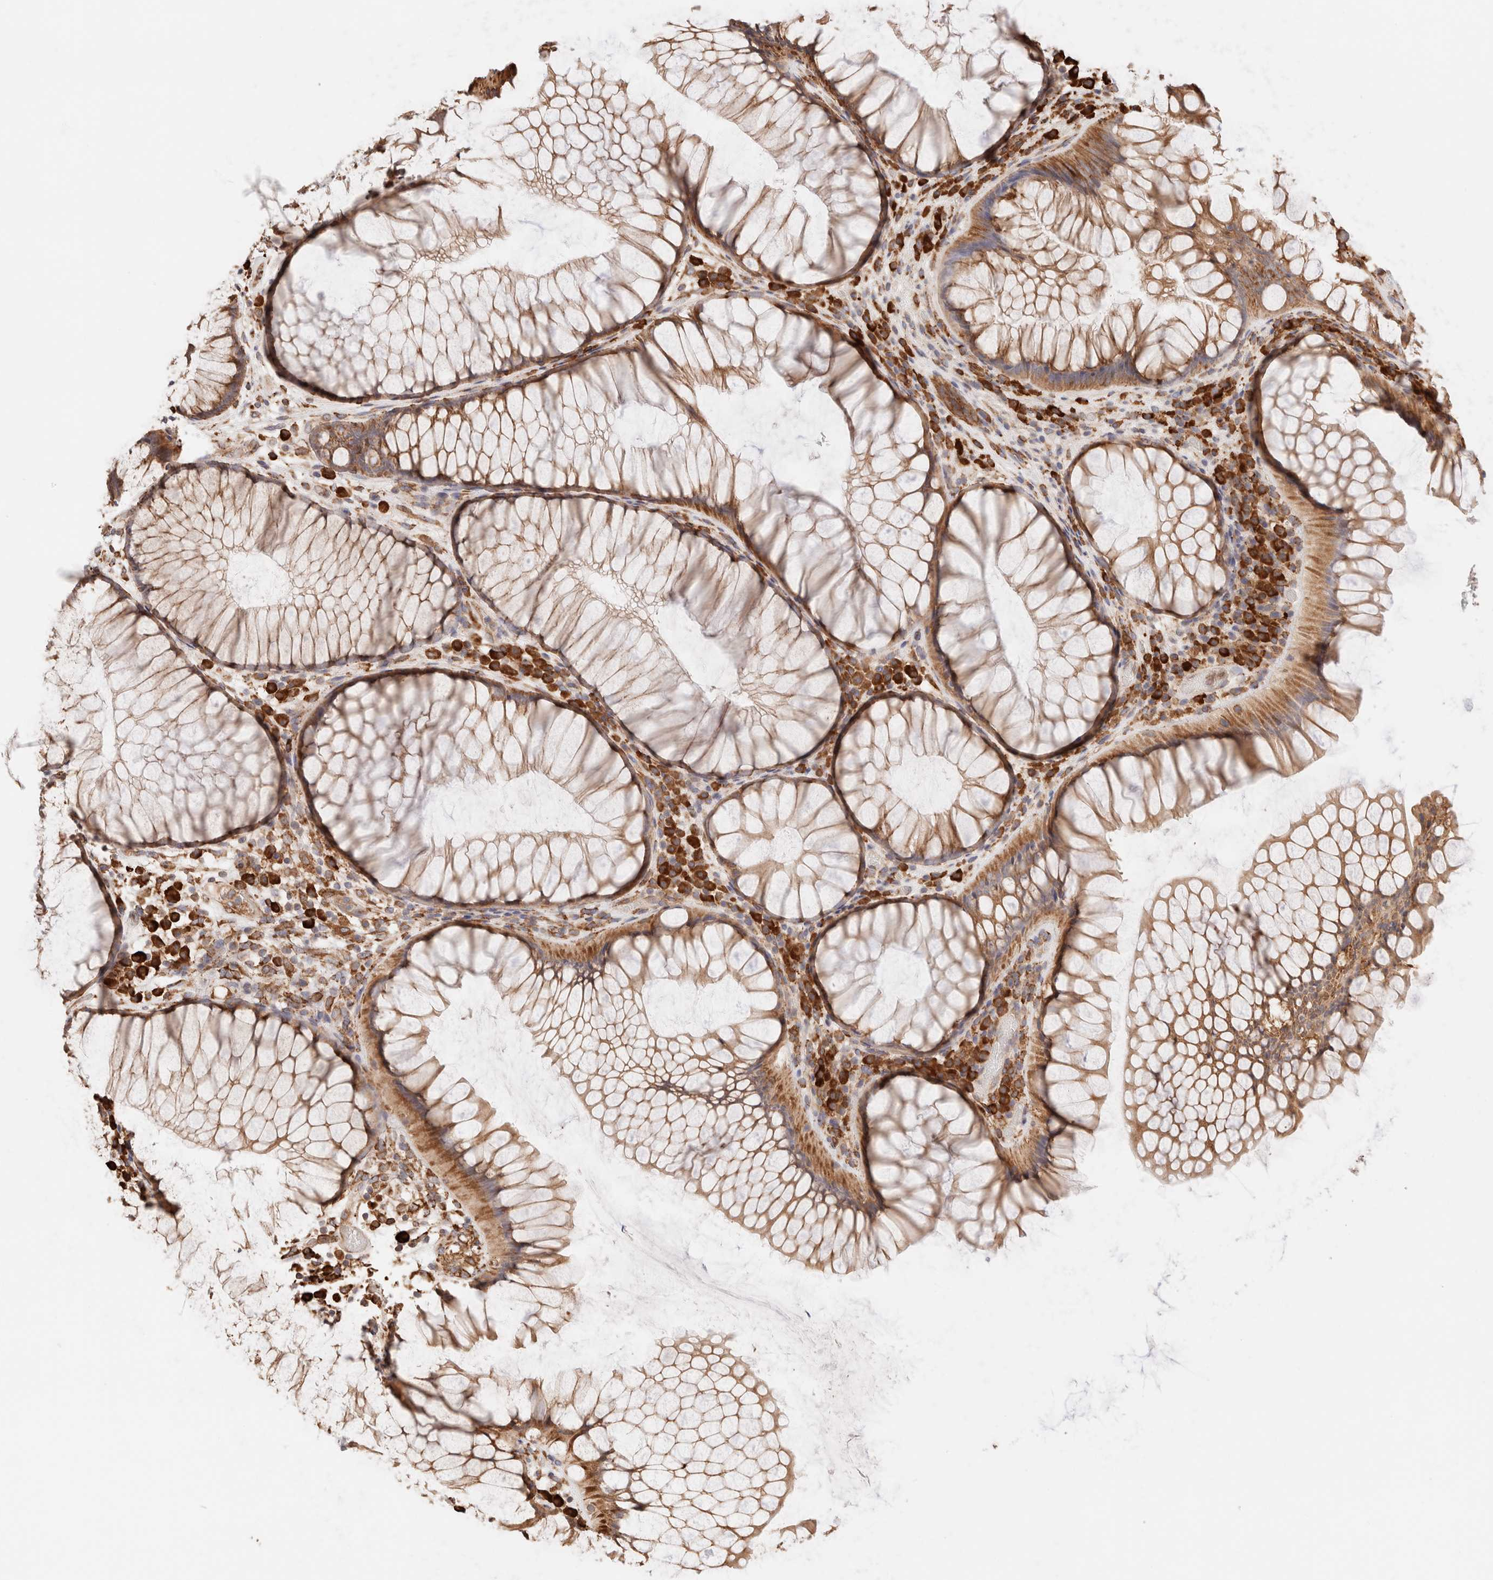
{"staining": {"intensity": "moderate", "quantity": ">75%", "location": "cytoplasmic/membranous"}, "tissue": "rectum", "cell_type": "Glandular cells", "image_type": "normal", "snomed": [{"axis": "morphology", "description": "Normal tissue, NOS"}, {"axis": "topography", "description": "Rectum"}], "caption": "A brown stain highlights moderate cytoplasmic/membranous expression of a protein in glandular cells of normal rectum.", "gene": "FER", "patient": {"sex": "male", "age": 51}}